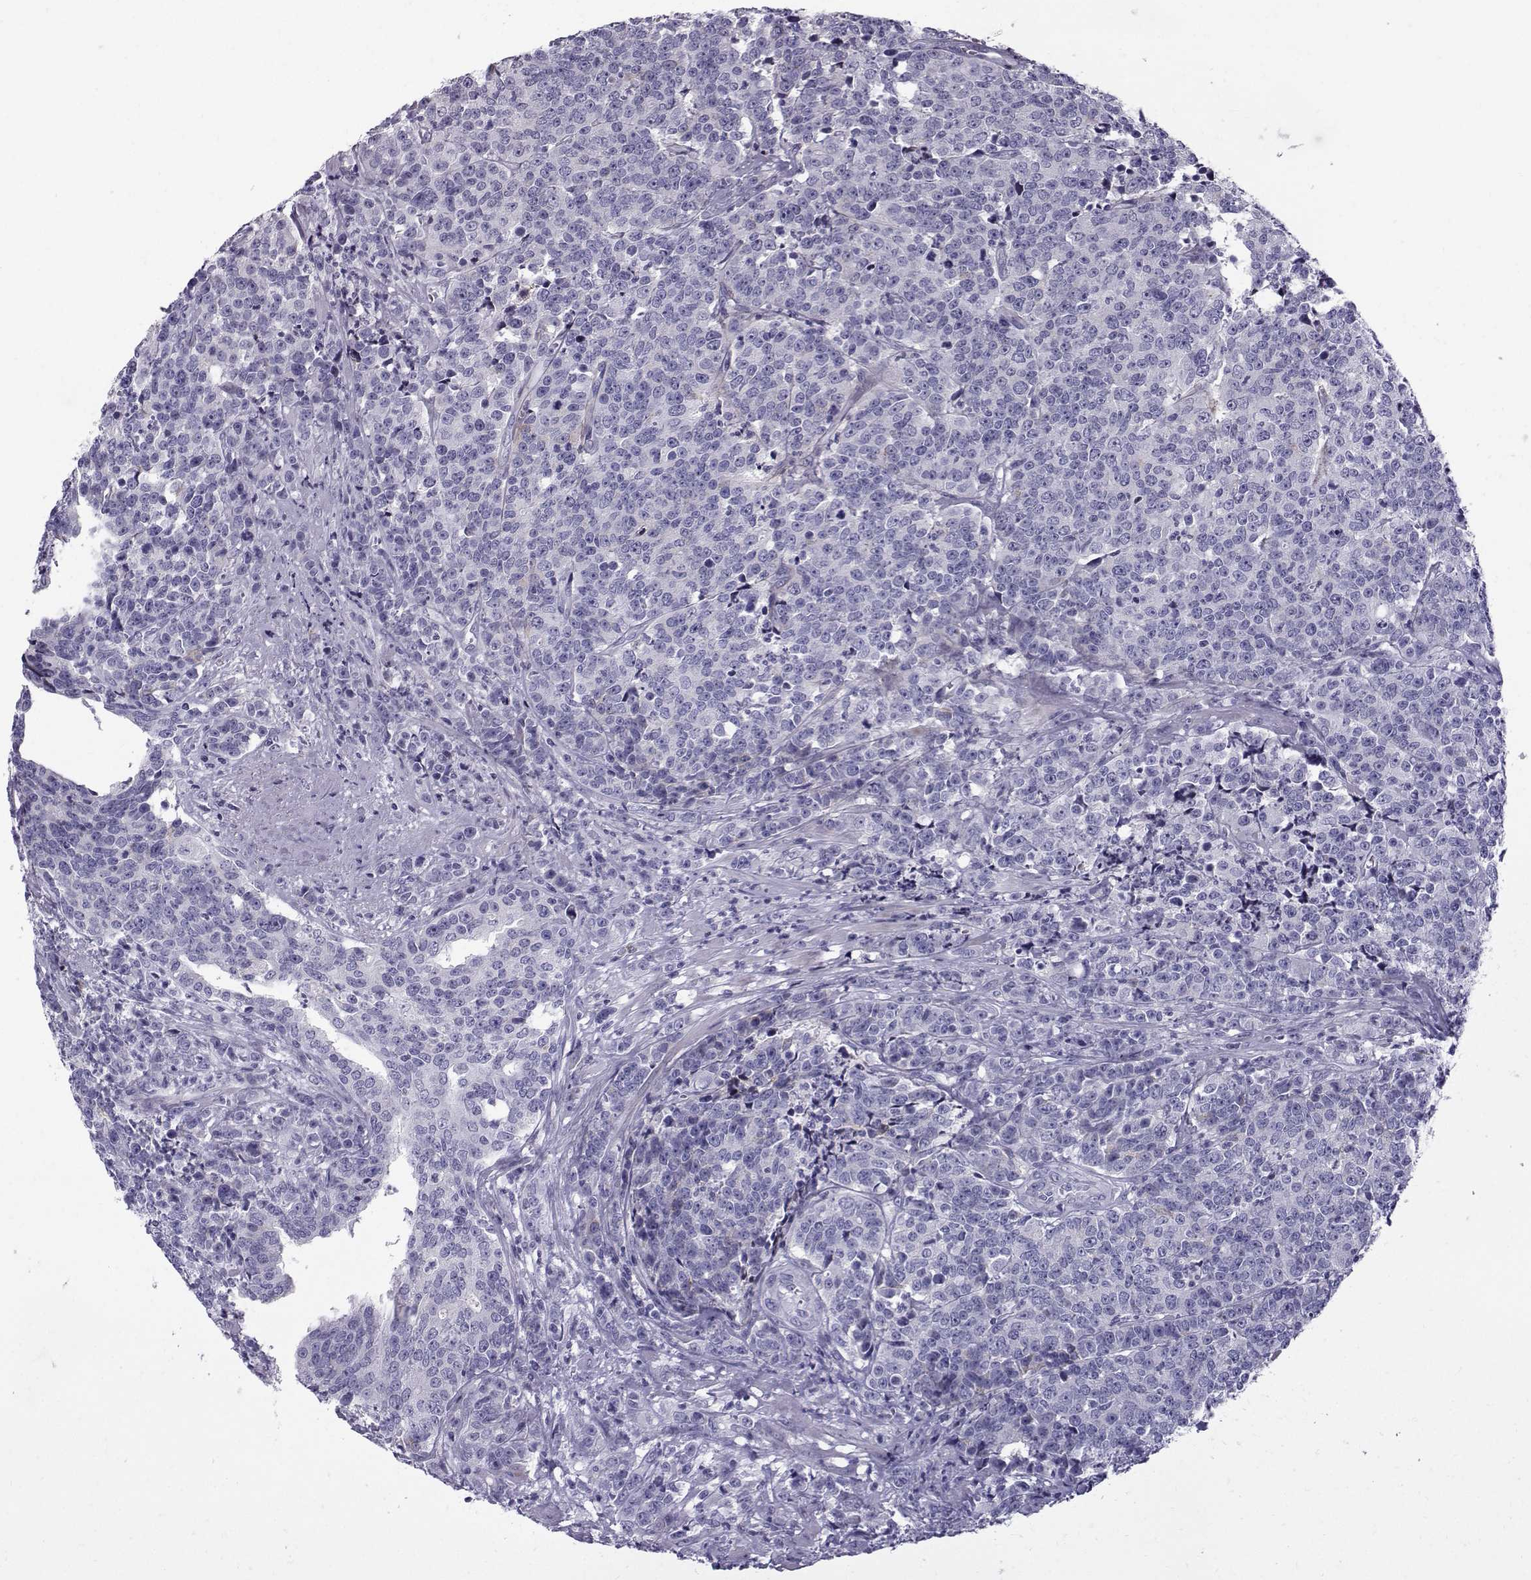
{"staining": {"intensity": "negative", "quantity": "none", "location": "none"}, "tissue": "prostate cancer", "cell_type": "Tumor cells", "image_type": "cancer", "snomed": [{"axis": "morphology", "description": "Adenocarcinoma, NOS"}, {"axis": "topography", "description": "Prostate"}], "caption": "Photomicrograph shows no significant protein positivity in tumor cells of adenocarcinoma (prostate). (DAB (3,3'-diaminobenzidine) immunohistochemistry, high magnification).", "gene": "DMRT3", "patient": {"sex": "male", "age": 67}}